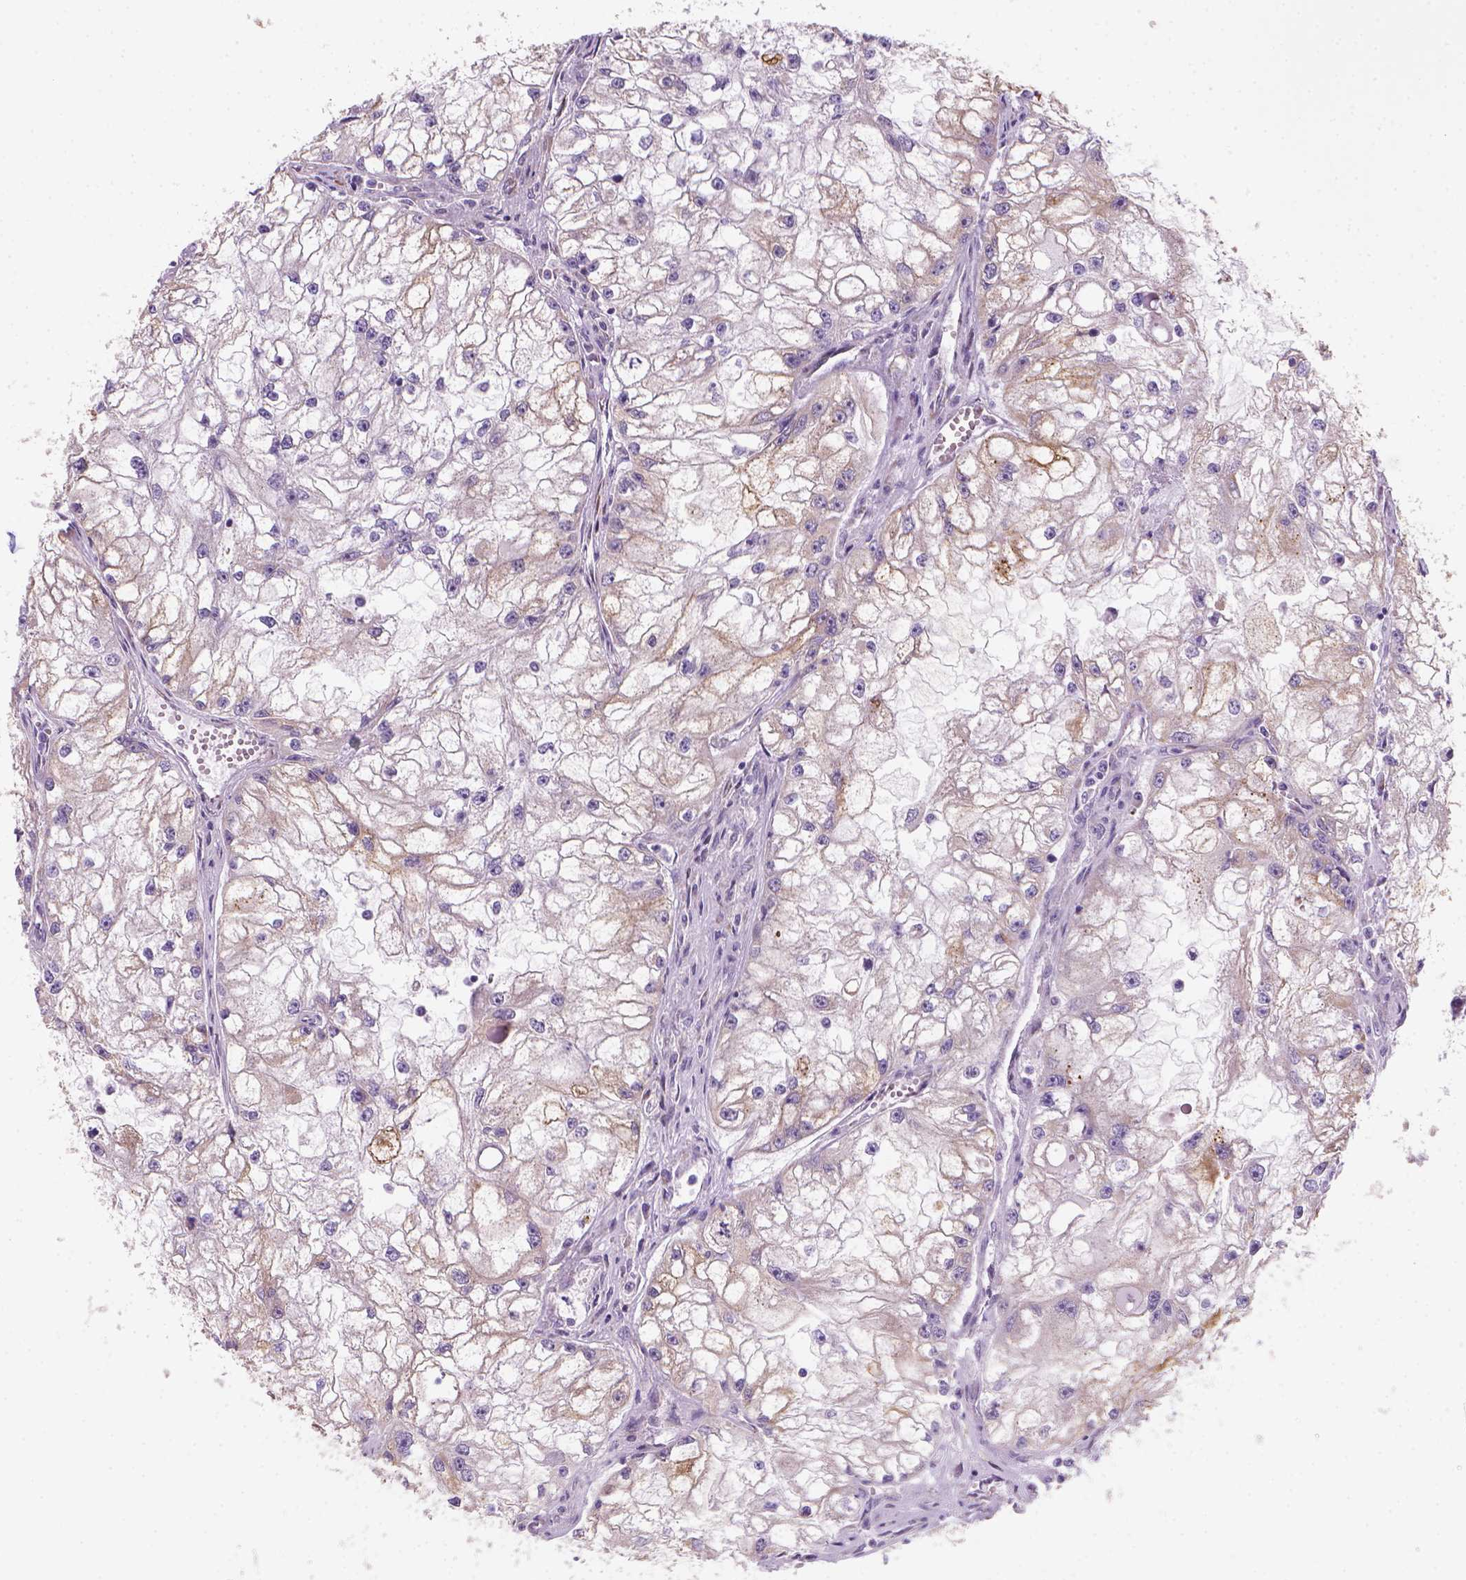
{"staining": {"intensity": "weak", "quantity": "25%-75%", "location": "cytoplasmic/membranous"}, "tissue": "renal cancer", "cell_type": "Tumor cells", "image_type": "cancer", "snomed": [{"axis": "morphology", "description": "Adenocarcinoma, NOS"}, {"axis": "topography", "description": "Kidney"}], "caption": "Tumor cells demonstrate weak cytoplasmic/membranous staining in approximately 25%-75% of cells in renal adenocarcinoma. (DAB (3,3'-diaminobenzidine) IHC with brightfield microscopy, high magnification).", "gene": "CES2", "patient": {"sex": "male", "age": 59}}